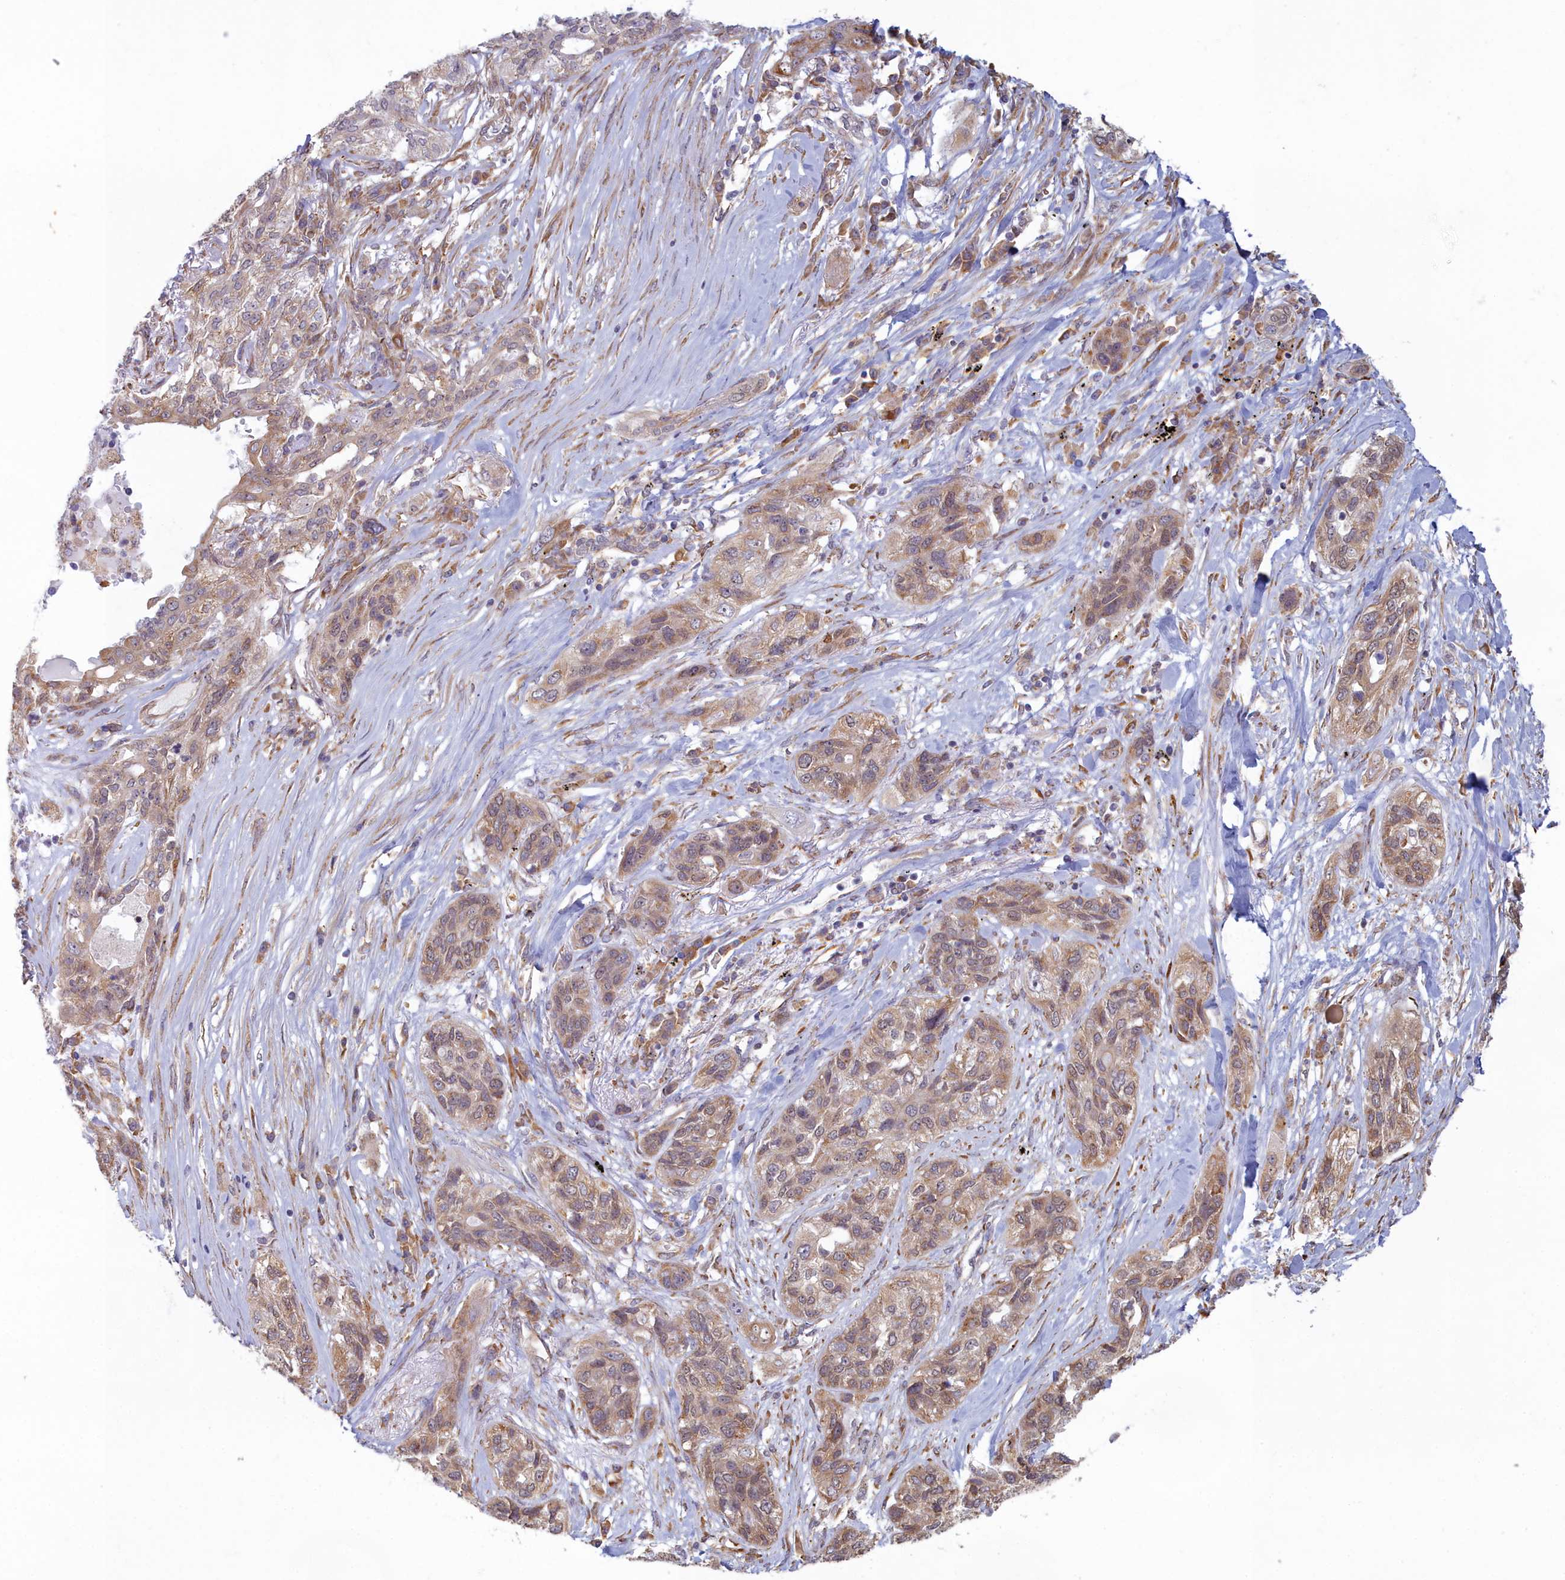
{"staining": {"intensity": "weak", "quantity": ">75%", "location": "cytoplasmic/membranous"}, "tissue": "lung cancer", "cell_type": "Tumor cells", "image_type": "cancer", "snomed": [{"axis": "morphology", "description": "Squamous cell carcinoma, NOS"}, {"axis": "topography", "description": "Lung"}], "caption": "There is low levels of weak cytoplasmic/membranous positivity in tumor cells of lung cancer, as demonstrated by immunohistochemical staining (brown color).", "gene": "MAK16", "patient": {"sex": "female", "age": 70}}